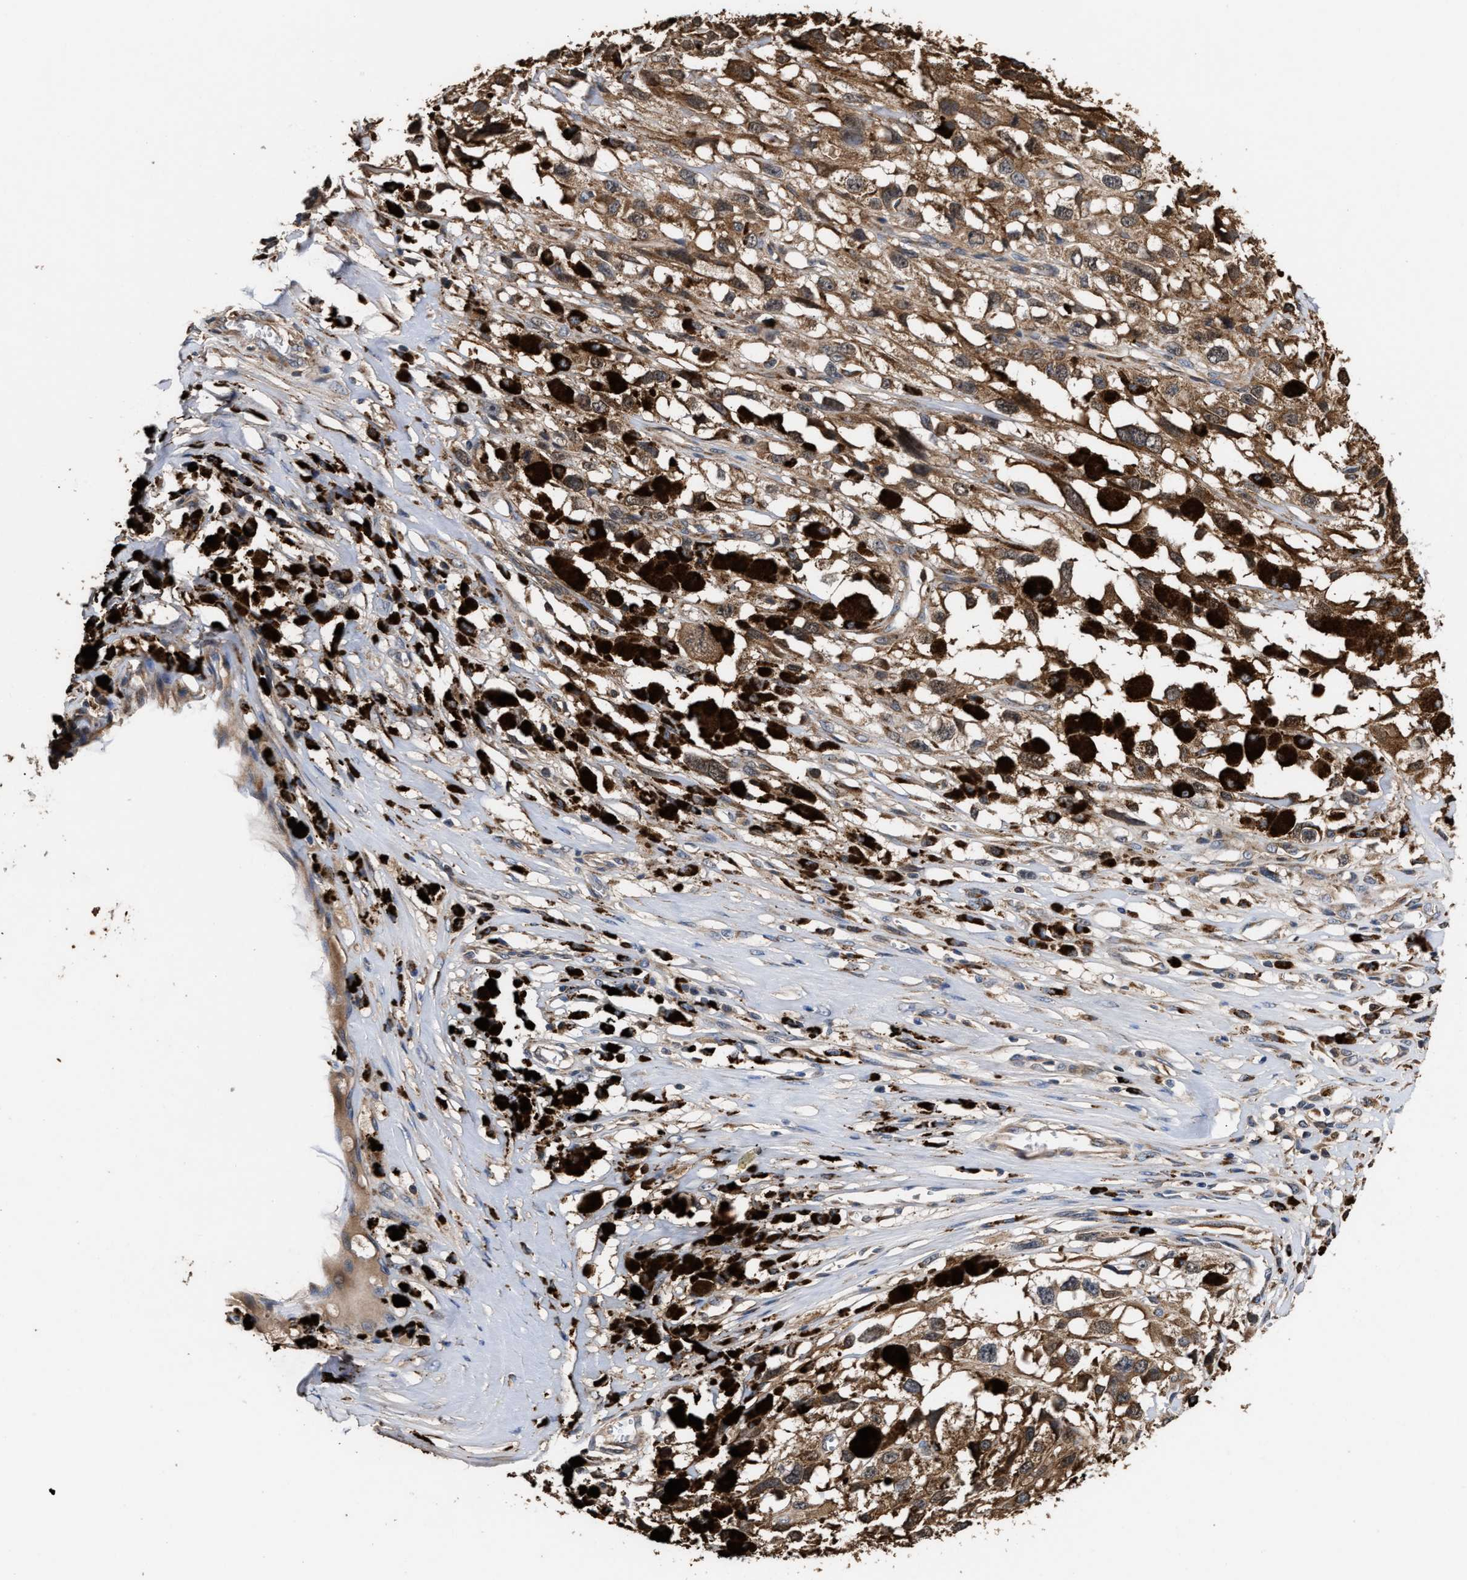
{"staining": {"intensity": "moderate", "quantity": ">75%", "location": "cytoplasmic/membranous"}, "tissue": "melanoma", "cell_type": "Tumor cells", "image_type": "cancer", "snomed": [{"axis": "morphology", "description": "Malignant melanoma, Metastatic site"}, {"axis": "topography", "description": "Lymph node"}], "caption": "This image displays immunohistochemistry (IHC) staining of human malignant melanoma (metastatic site), with medium moderate cytoplasmic/membranous expression in about >75% of tumor cells.", "gene": "GOSR1", "patient": {"sex": "male", "age": 59}}